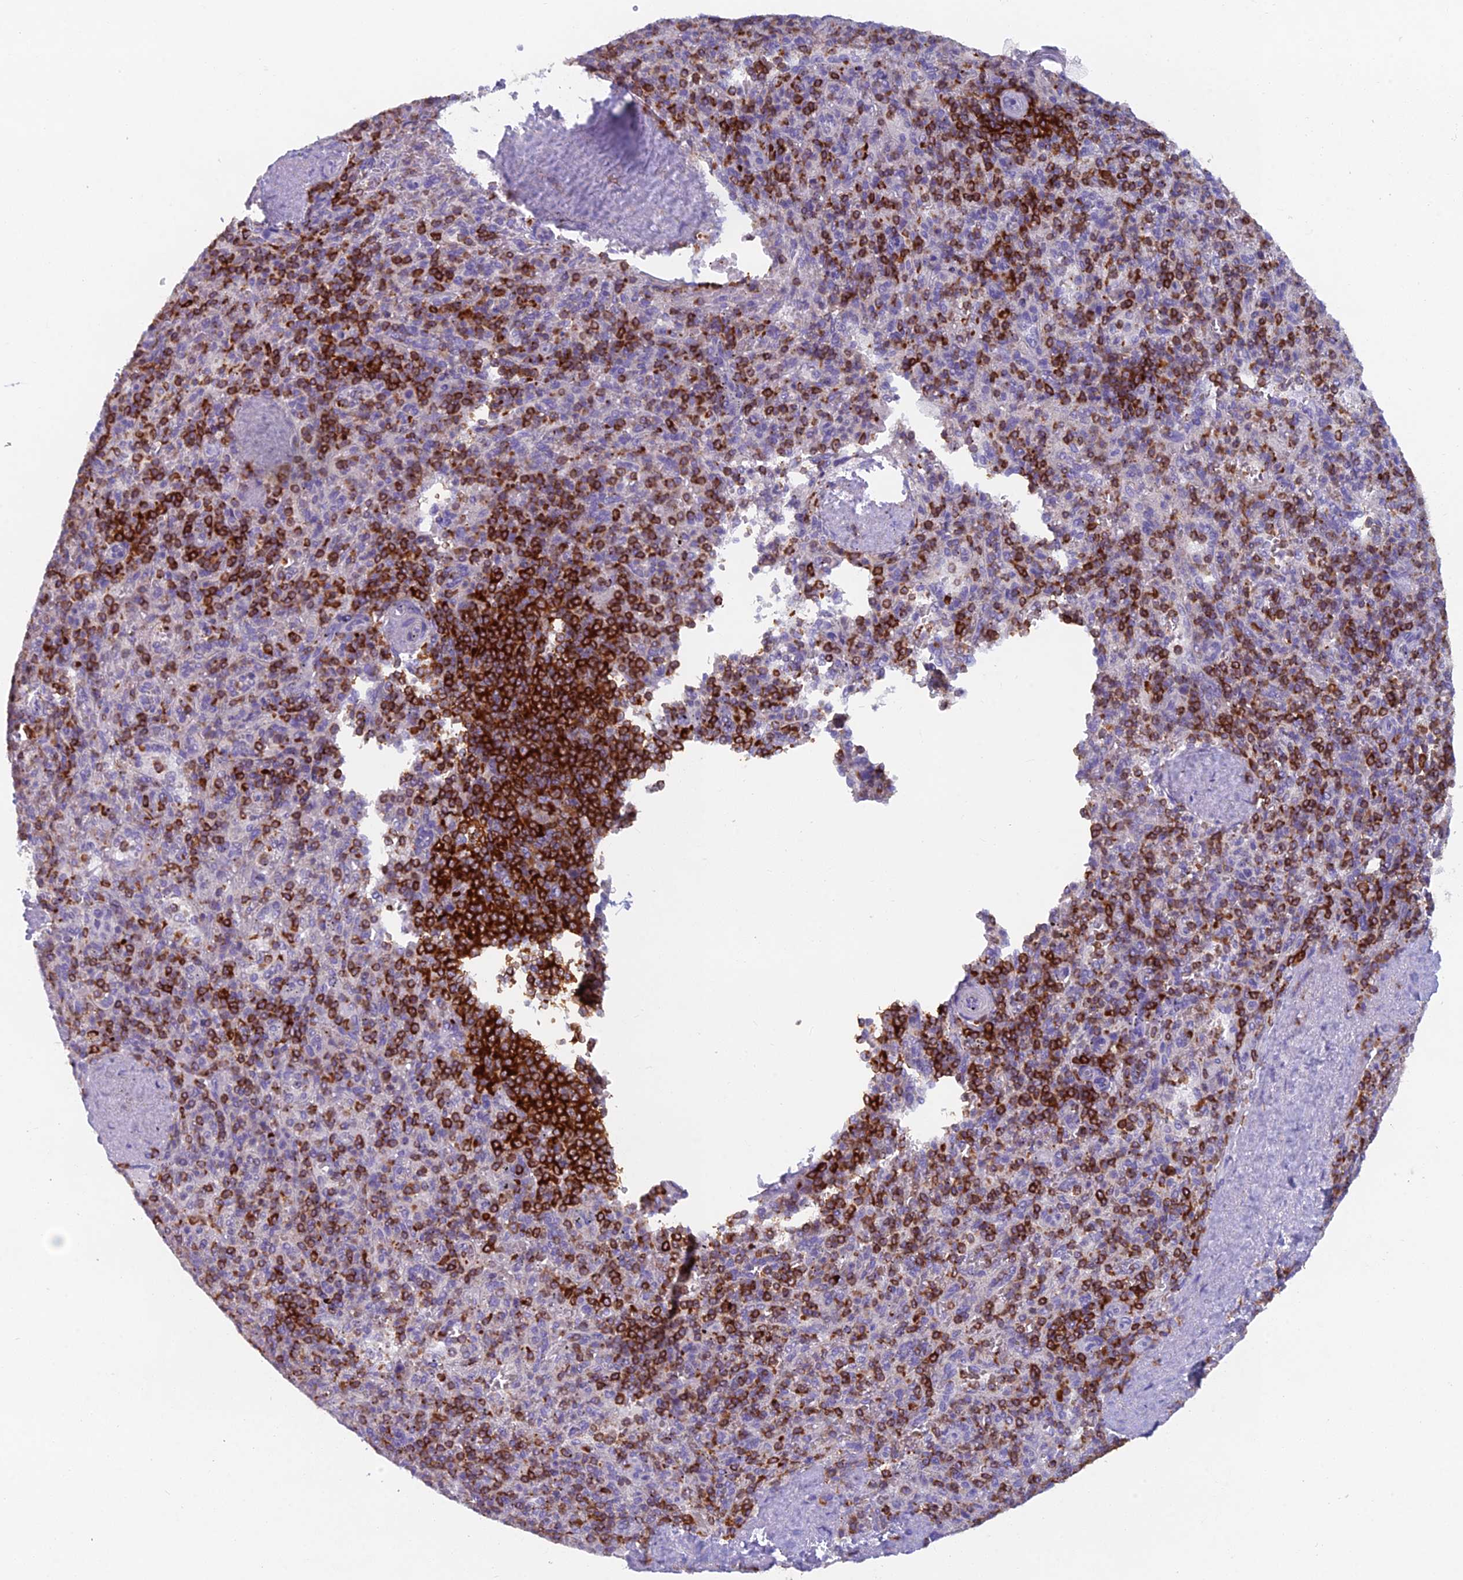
{"staining": {"intensity": "strong", "quantity": "<25%", "location": "cytoplasmic/membranous"}, "tissue": "spleen", "cell_type": "Cells in red pulp", "image_type": "normal", "snomed": [{"axis": "morphology", "description": "Normal tissue, NOS"}, {"axis": "topography", "description": "Spleen"}], "caption": "Protein expression analysis of normal spleen reveals strong cytoplasmic/membranous positivity in about <25% of cells in red pulp.", "gene": "ABI3BP", "patient": {"sex": "male", "age": 82}}